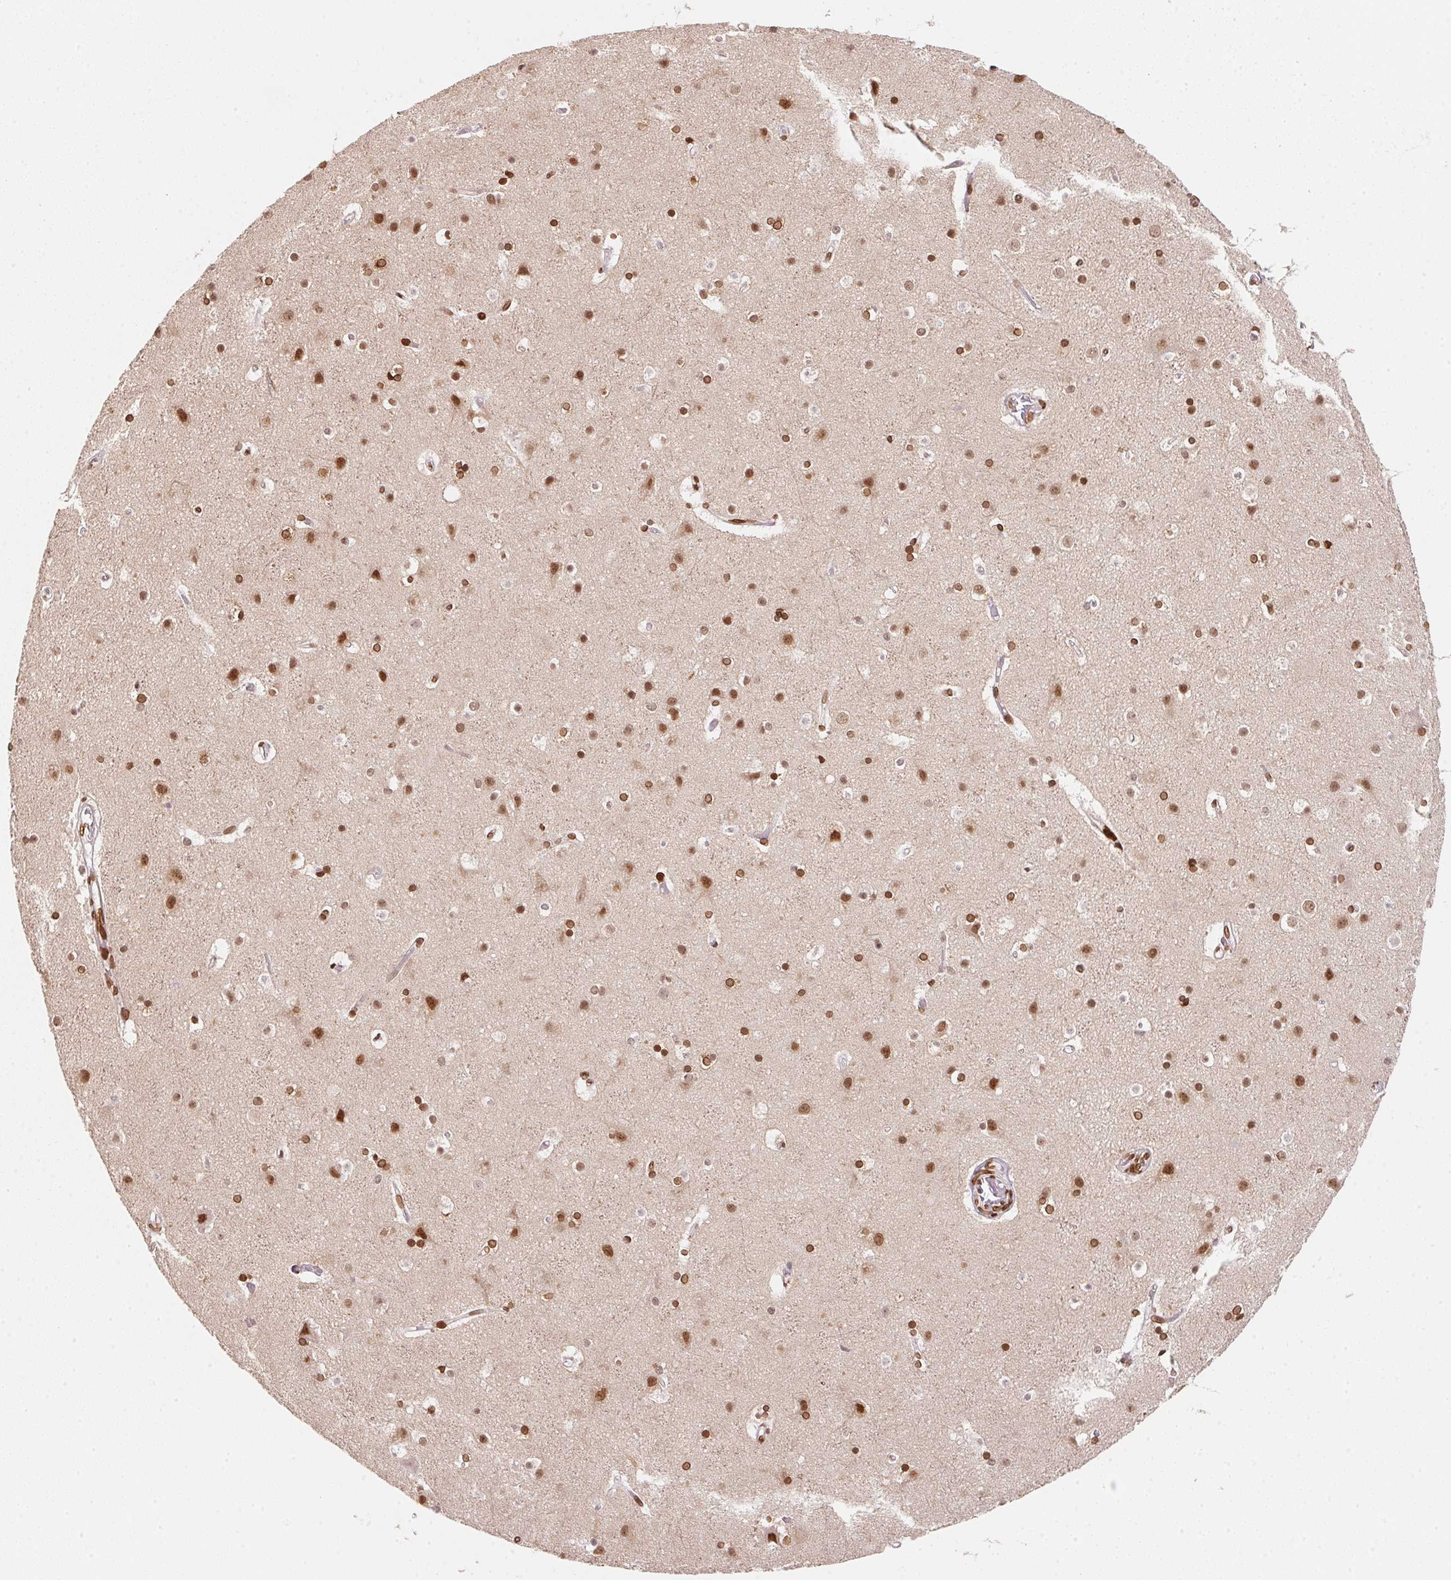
{"staining": {"intensity": "strong", "quantity": ">75%", "location": "nuclear"}, "tissue": "cerebral cortex", "cell_type": "Endothelial cells", "image_type": "normal", "snomed": [{"axis": "morphology", "description": "Normal tissue, NOS"}, {"axis": "topography", "description": "Cerebral cortex"}], "caption": "Immunohistochemistry (IHC) micrograph of normal cerebral cortex: cerebral cortex stained using IHC exhibits high levels of strong protein expression localized specifically in the nuclear of endothelial cells, appearing as a nuclear brown color.", "gene": "SAP30BP", "patient": {"sex": "female", "age": 52}}